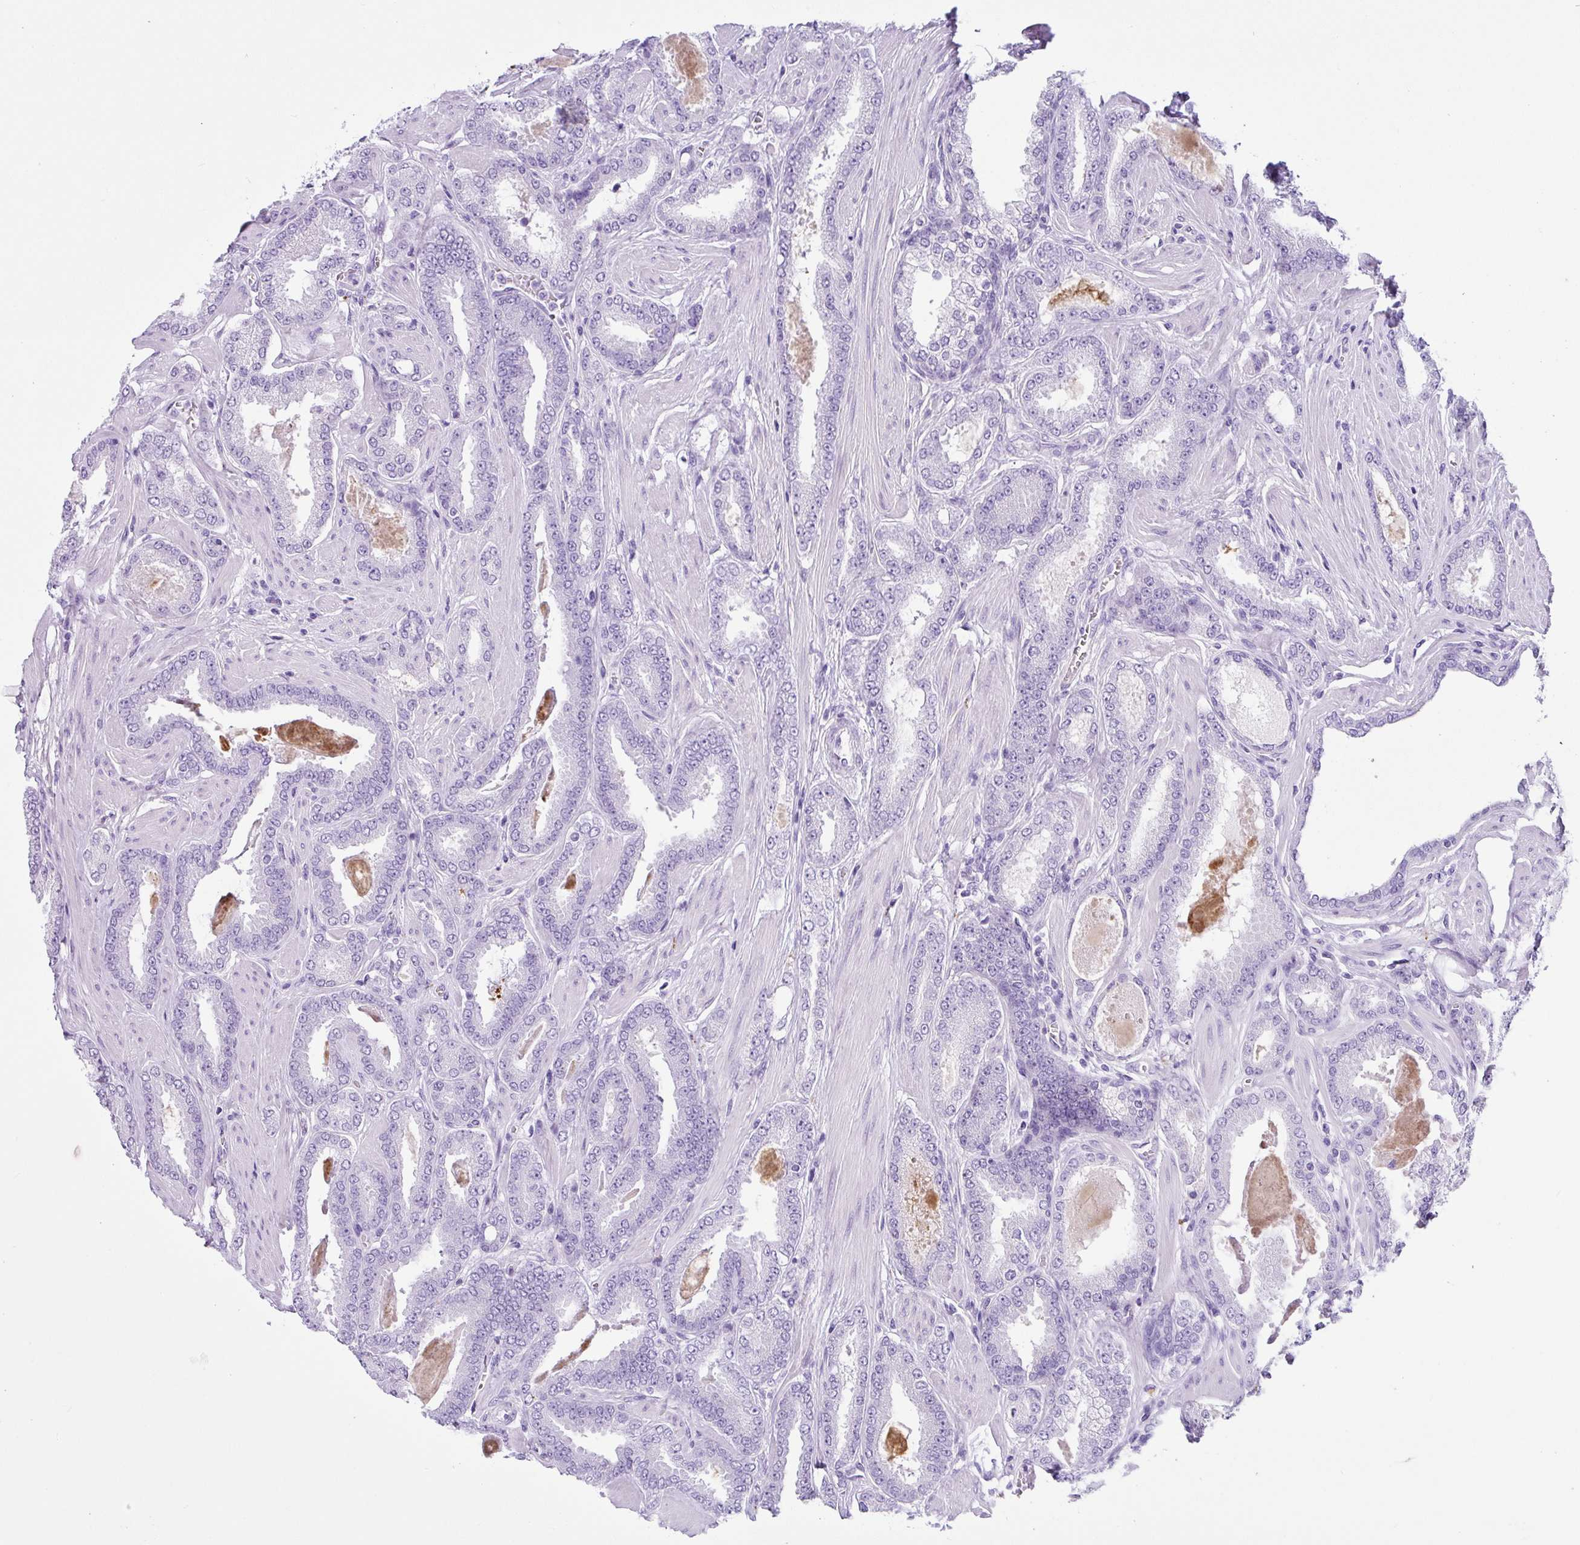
{"staining": {"intensity": "negative", "quantity": "none", "location": "none"}, "tissue": "prostate cancer", "cell_type": "Tumor cells", "image_type": "cancer", "snomed": [{"axis": "morphology", "description": "Adenocarcinoma, Low grade"}, {"axis": "topography", "description": "Prostate"}], "caption": "Tumor cells show no significant expression in prostate adenocarcinoma (low-grade).", "gene": "ZG16", "patient": {"sex": "male", "age": 42}}